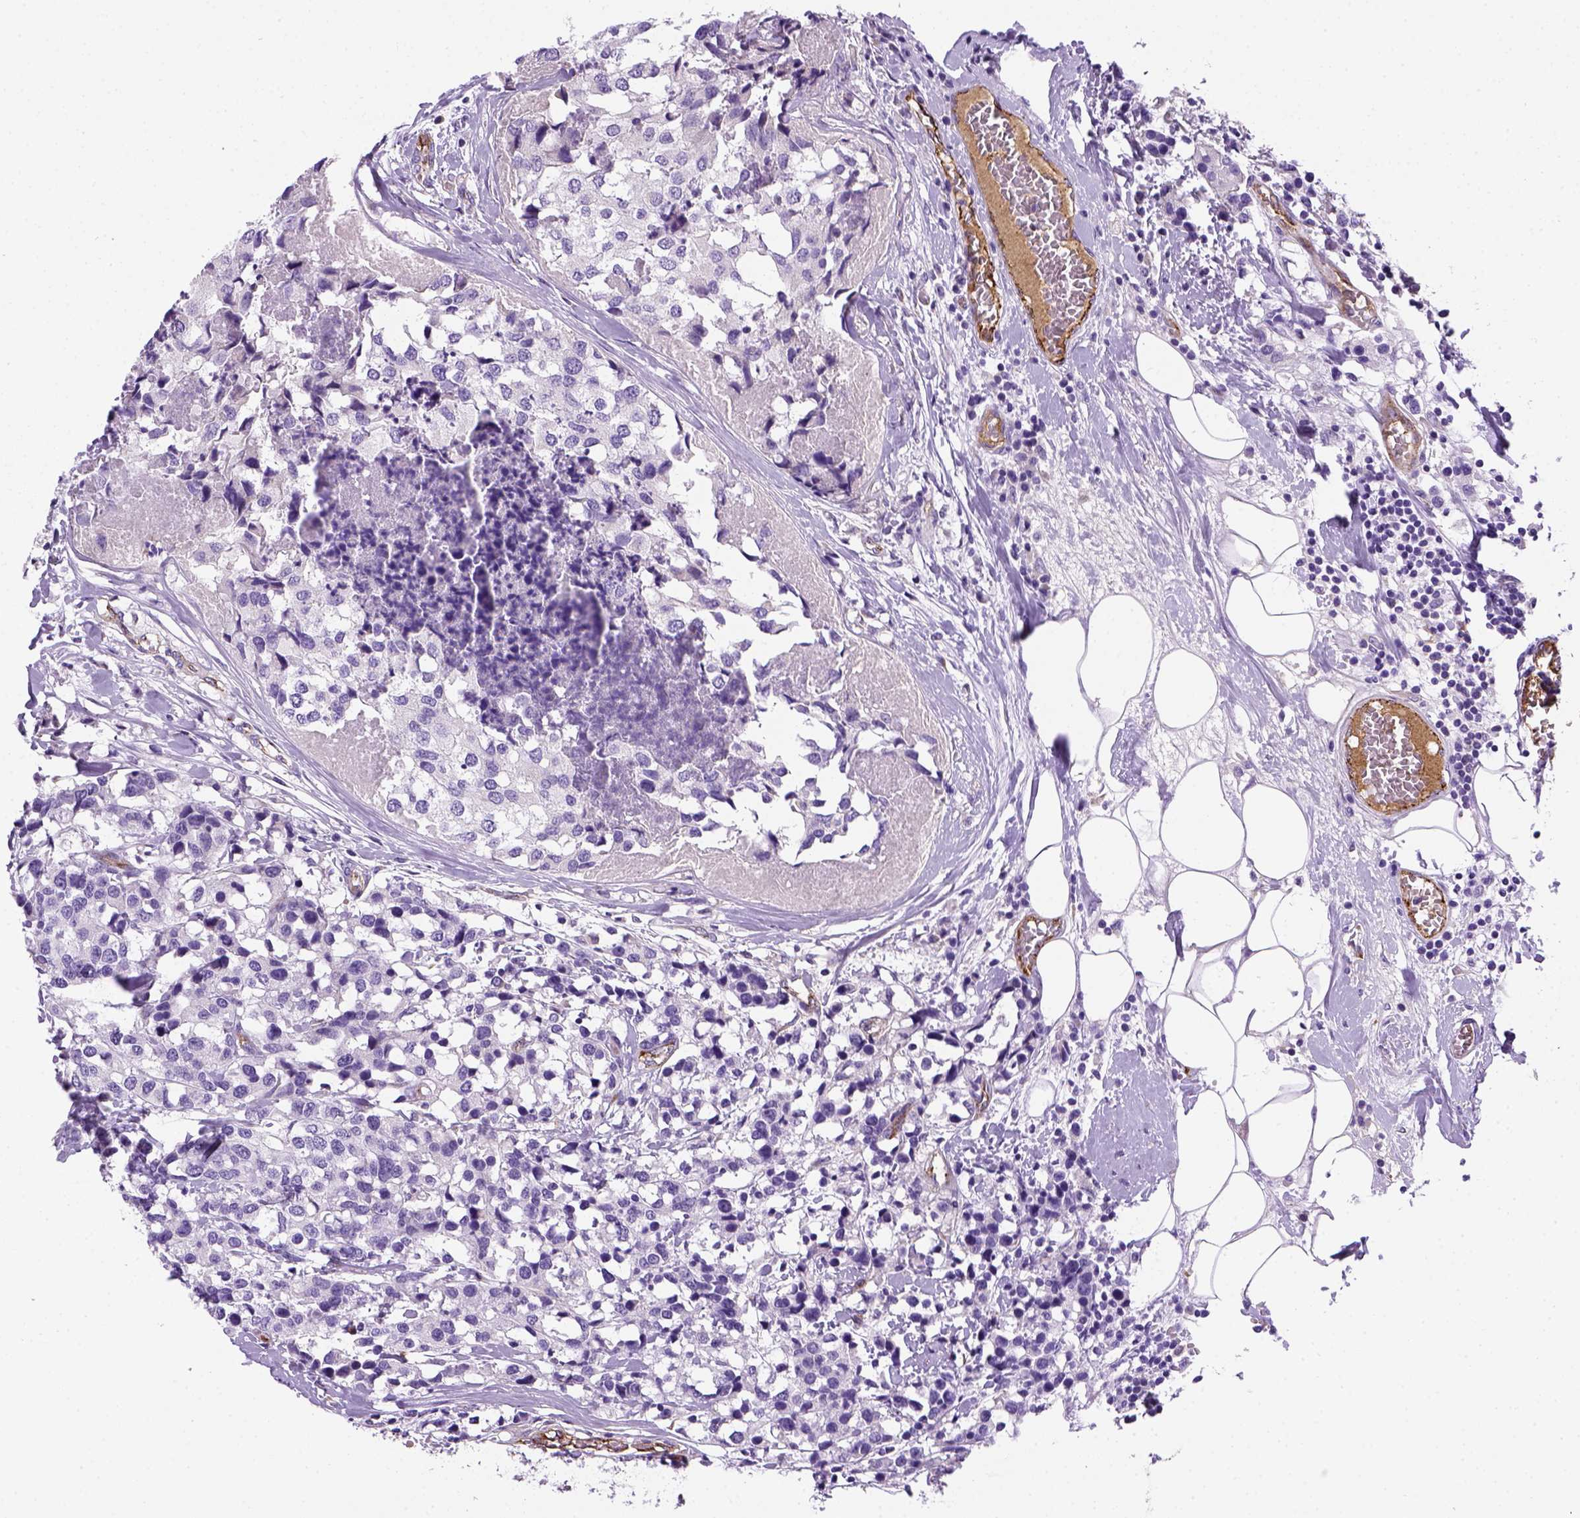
{"staining": {"intensity": "negative", "quantity": "none", "location": "none"}, "tissue": "breast cancer", "cell_type": "Tumor cells", "image_type": "cancer", "snomed": [{"axis": "morphology", "description": "Lobular carcinoma"}, {"axis": "topography", "description": "Breast"}], "caption": "An immunohistochemistry (IHC) image of breast cancer is shown. There is no staining in tumor cells of breast cancer.", "gene": "VWF", "patient": {"sex": "female", "age": 59}}